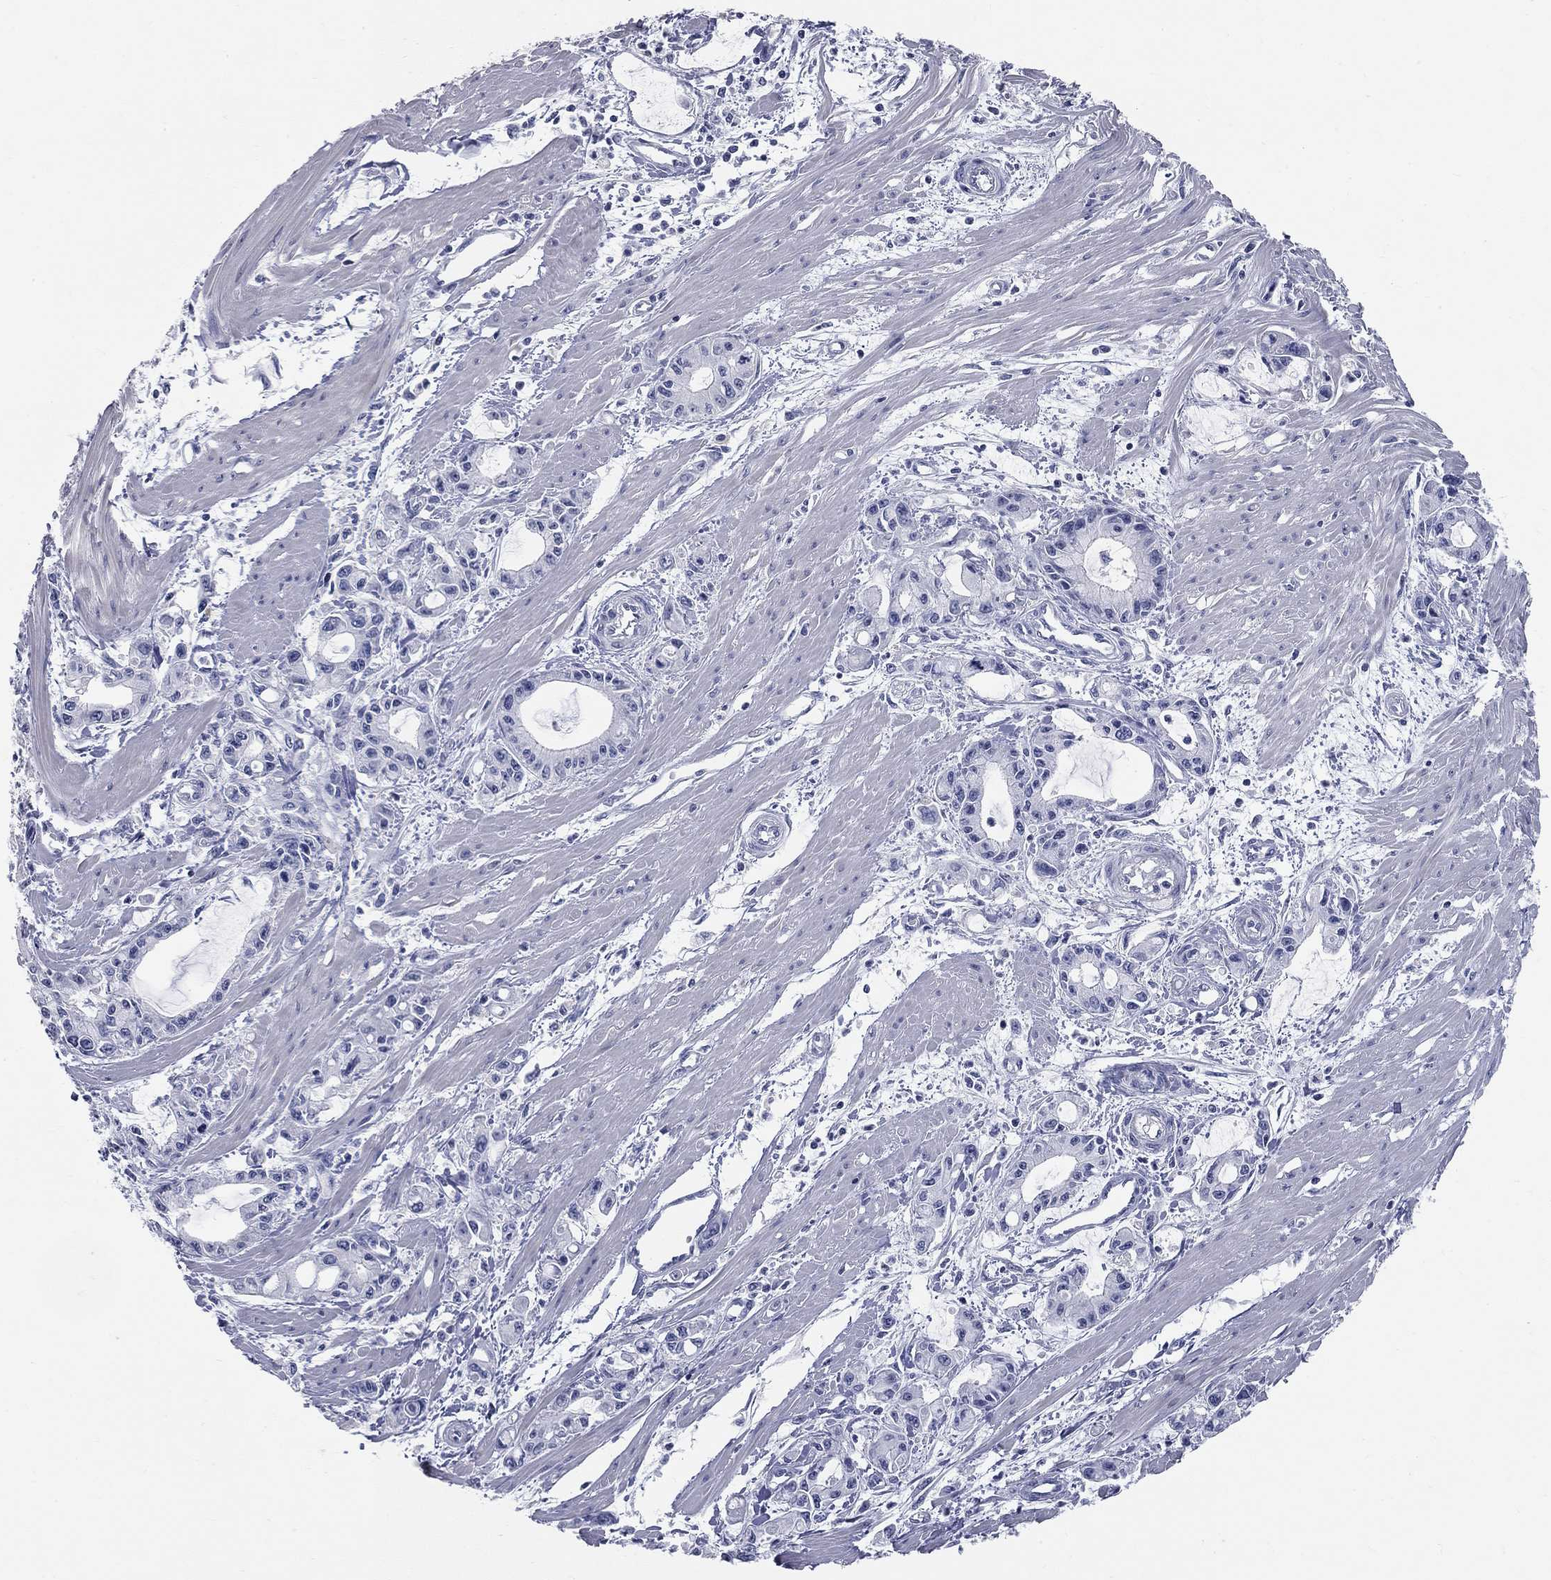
{"staining": {"intensity": "negative", "quantity": "none", "location": "none"}, "tissue": "pancreatic cancer", "cell_type": "Tumor cells", "image_type": "cancer", "snomed": [{"axis": "morphology", "description": "Adenocarcinoma, NOS"}, {"axis": "topography", "description": "Pancreas"}], "caption": "An image of pancreatic cancer stained for a protein demonstrates no brown staining in tumor cells.", "gene": "SYT12", "patient": {"sex": "male", "age": 48}}